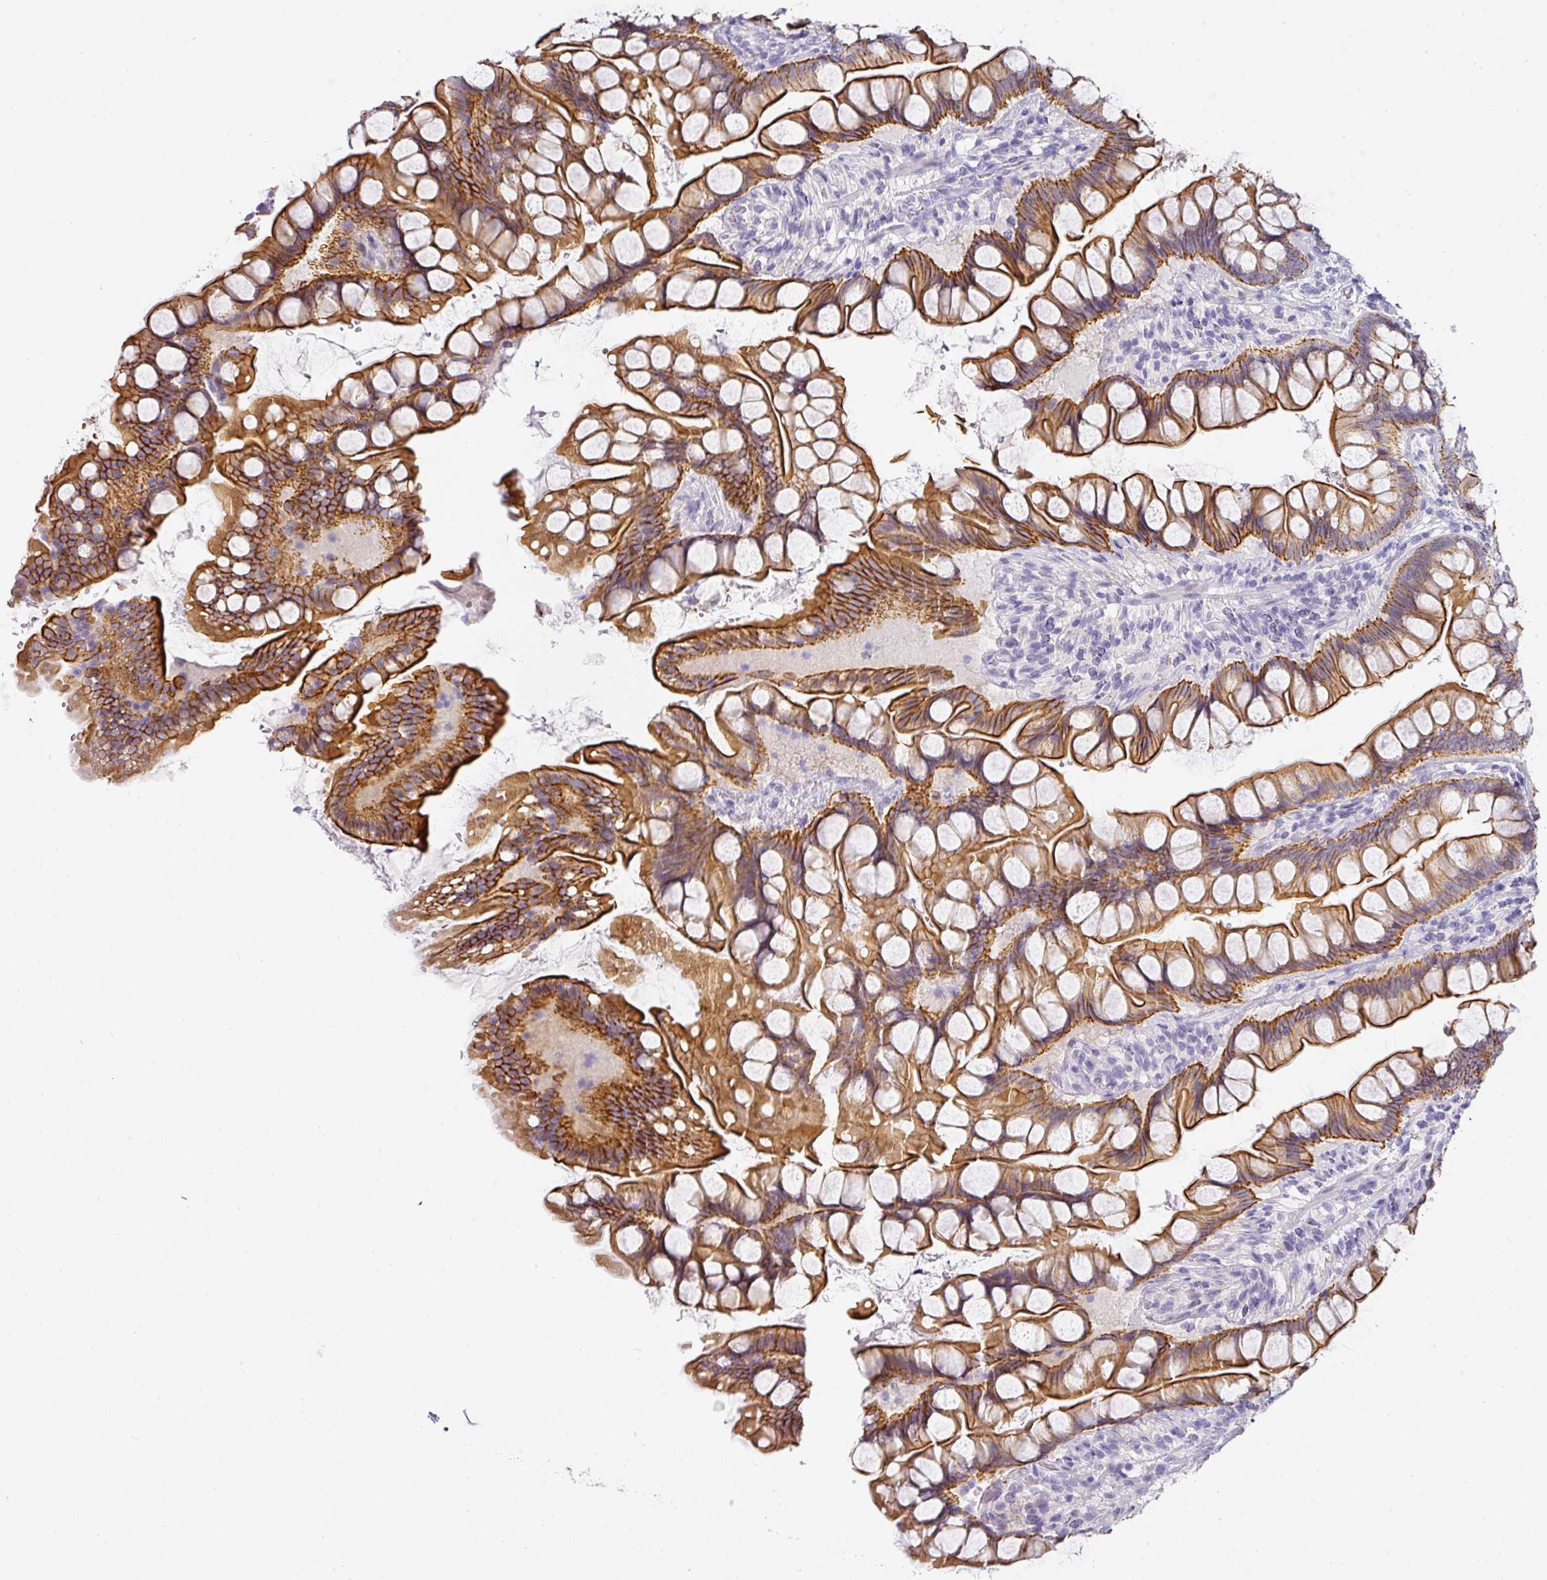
{"staining": {"intensity": "strong", "quantity": ">75%", "location": "cytoplasmic/membranous"}, "tissue": "small intestine", "cell_type": "Glandular cells", "image_type": "normal", "snomed": [{"axis": "morphology", "description": "Normal tissue, NOS"}, {"axis": "topography", "description": "Small intestine"}], "caption": "IHC histopathology image of normal human small intestine stained for a protein (brown), which exhibits high levels of strong cytoplasmic/membranous expression in about >75% of glandular cells.", "gene": "ANKRD29", "patient": {"sex": "male", "age": 70}}